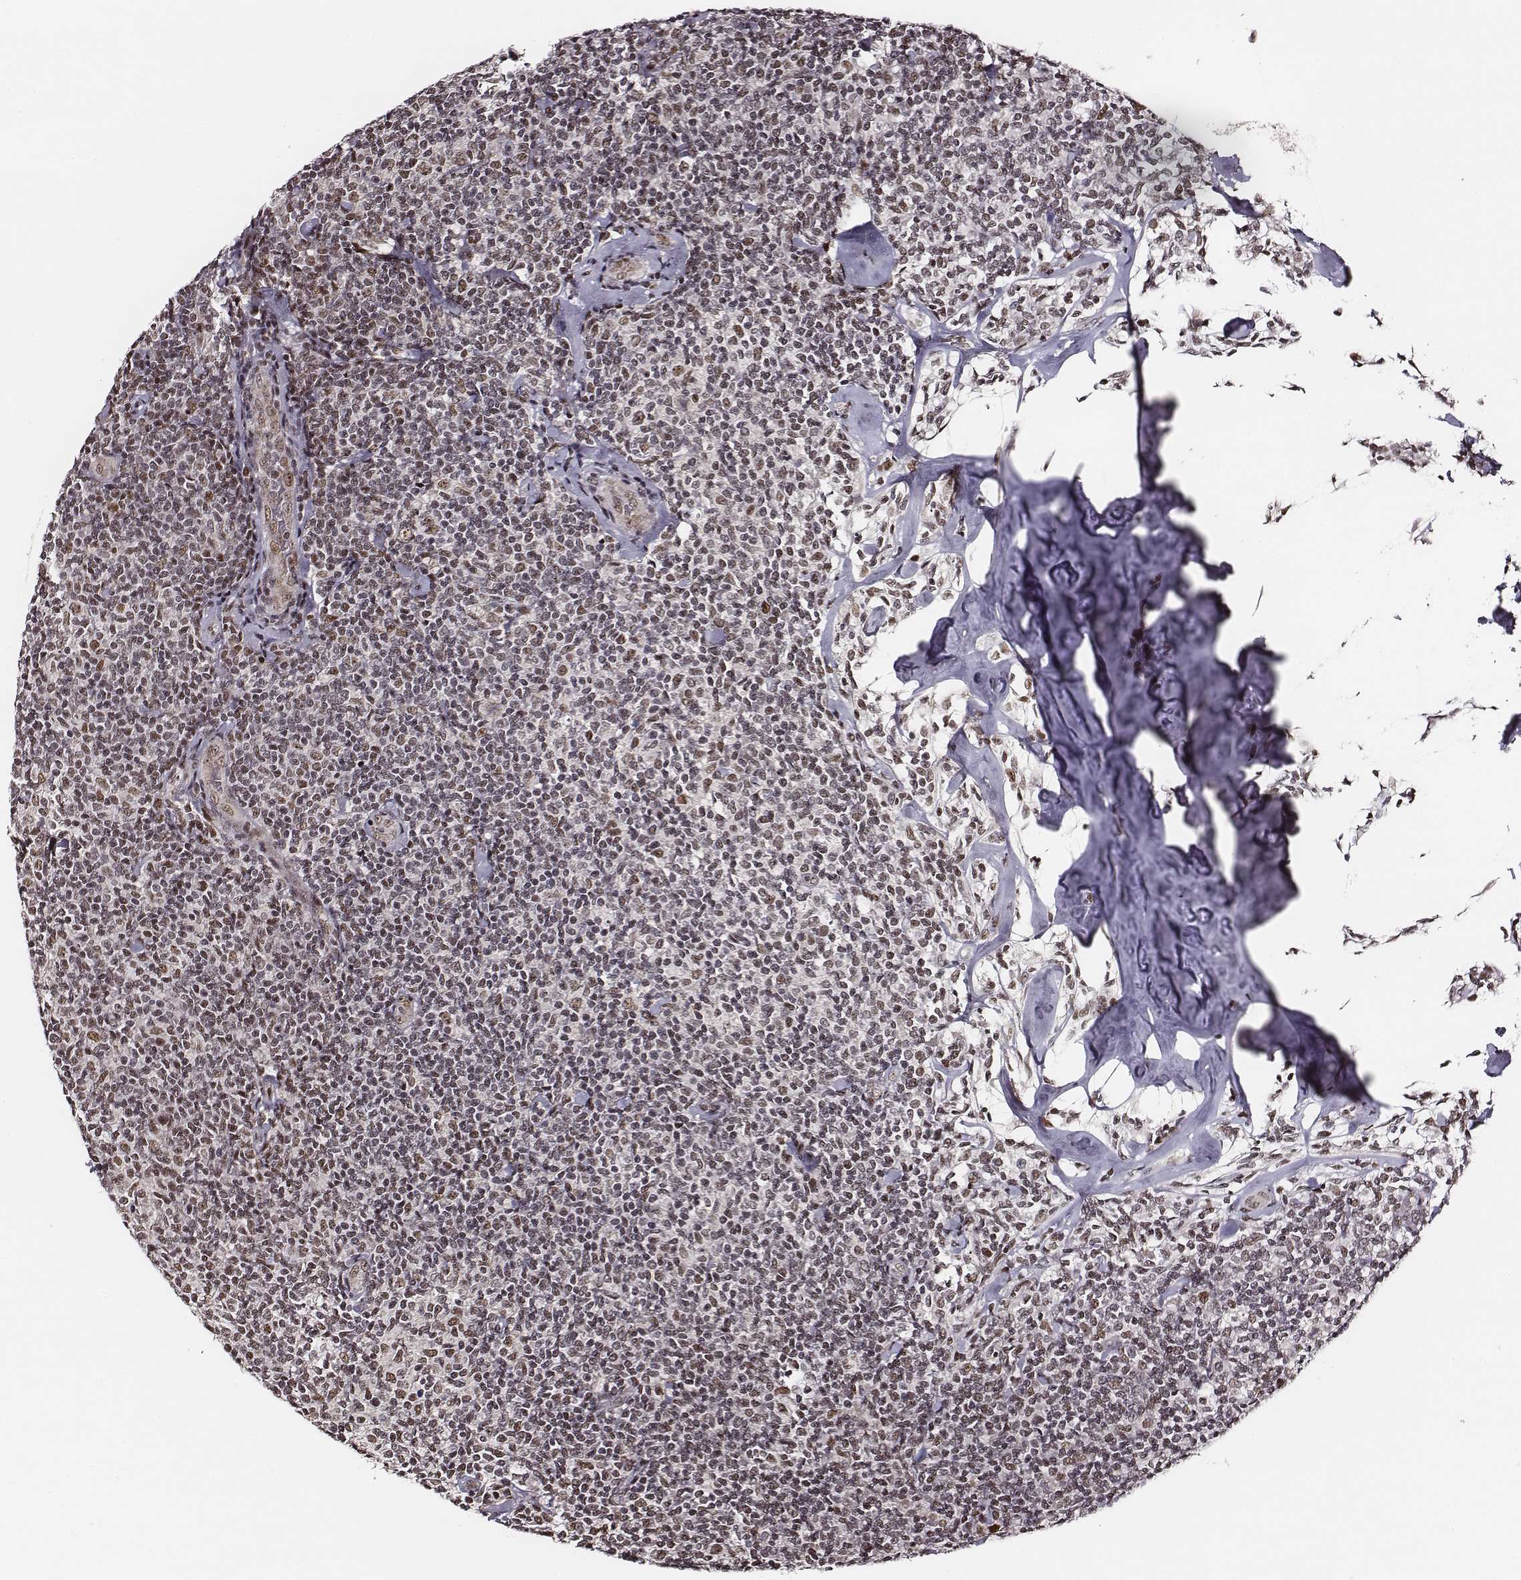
{"staining": {"intensity": "moderate", "quantity": ">75%", "location": "nuclear"}, "tissue": "lymphoma", "cell_type": "Tumor cells", "image_type": "cancer", "snomed": [{"axis": "morphology", "description": "Malignant lymphoma, non-Hodgkin's type, Low grade"}, {"axis": "topography", "description": "Lymph node"}], "caption": "Tumor cells show moderate nuclear expression in approximately >75% of cells in low-grade malignant lymphoma, non-Hodgkin's type. (DAB (3,3'-diaminobenzidine) = brown stain, brightfield microscopy at high magnification).", "gene": "PPARA", "patient": {"sex": "female", "age": 56}}